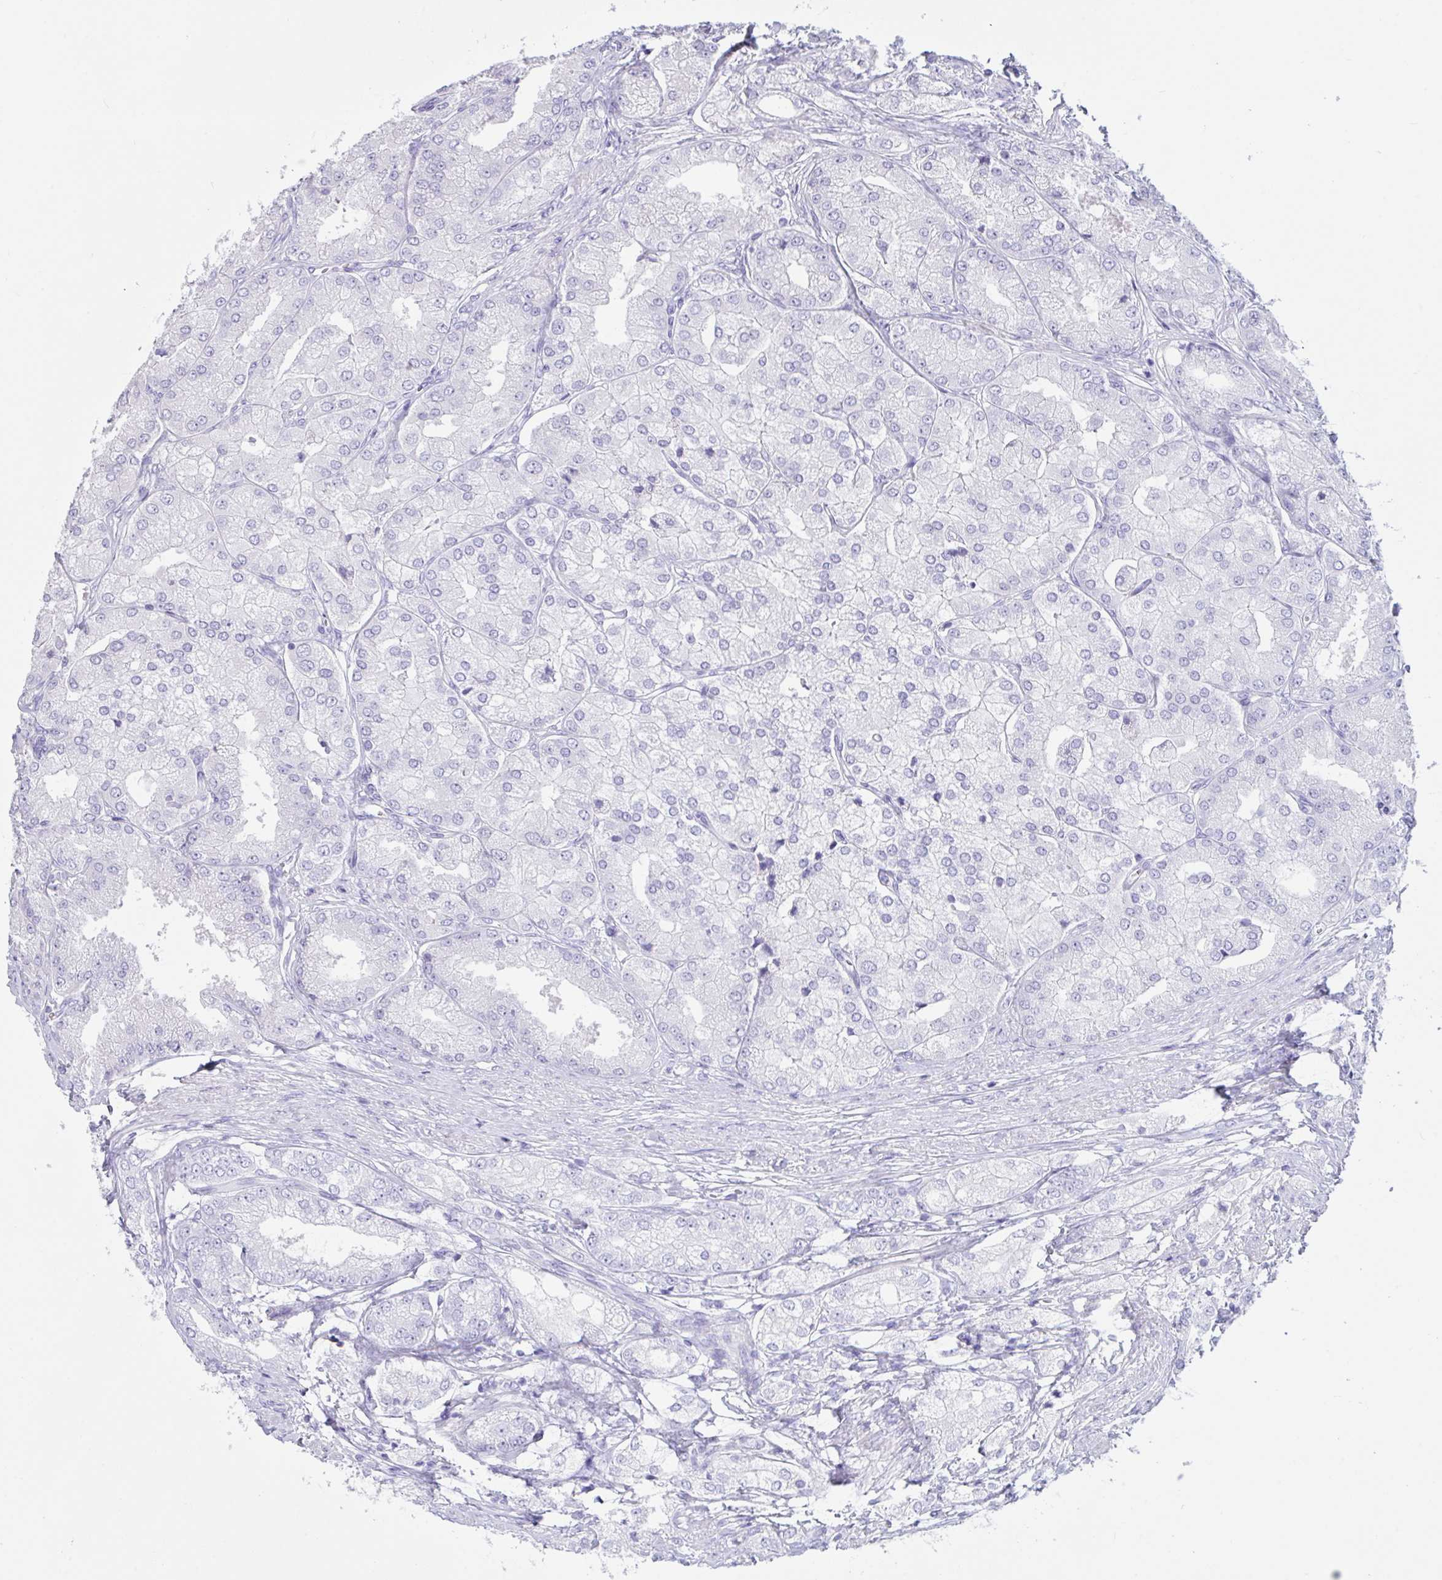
{"staining": {"intensity": "negative", "quantity": "none", "location": "none"}, "tissue": "prostate cancer", "cell_type": "Tumor cells", "image_type": "cancer", "snomed": [{"axis": "morphology", "description": "Adenocarcinoma, High grade"}, {"axis": "topography", "description": "Prostate"}], "caption": "Tumor cells show no significant protein staining in high-grade adenocarcinoma (prostate).", "gene": "TNNC1", "patient": {"sex": "male", "age": 61}}